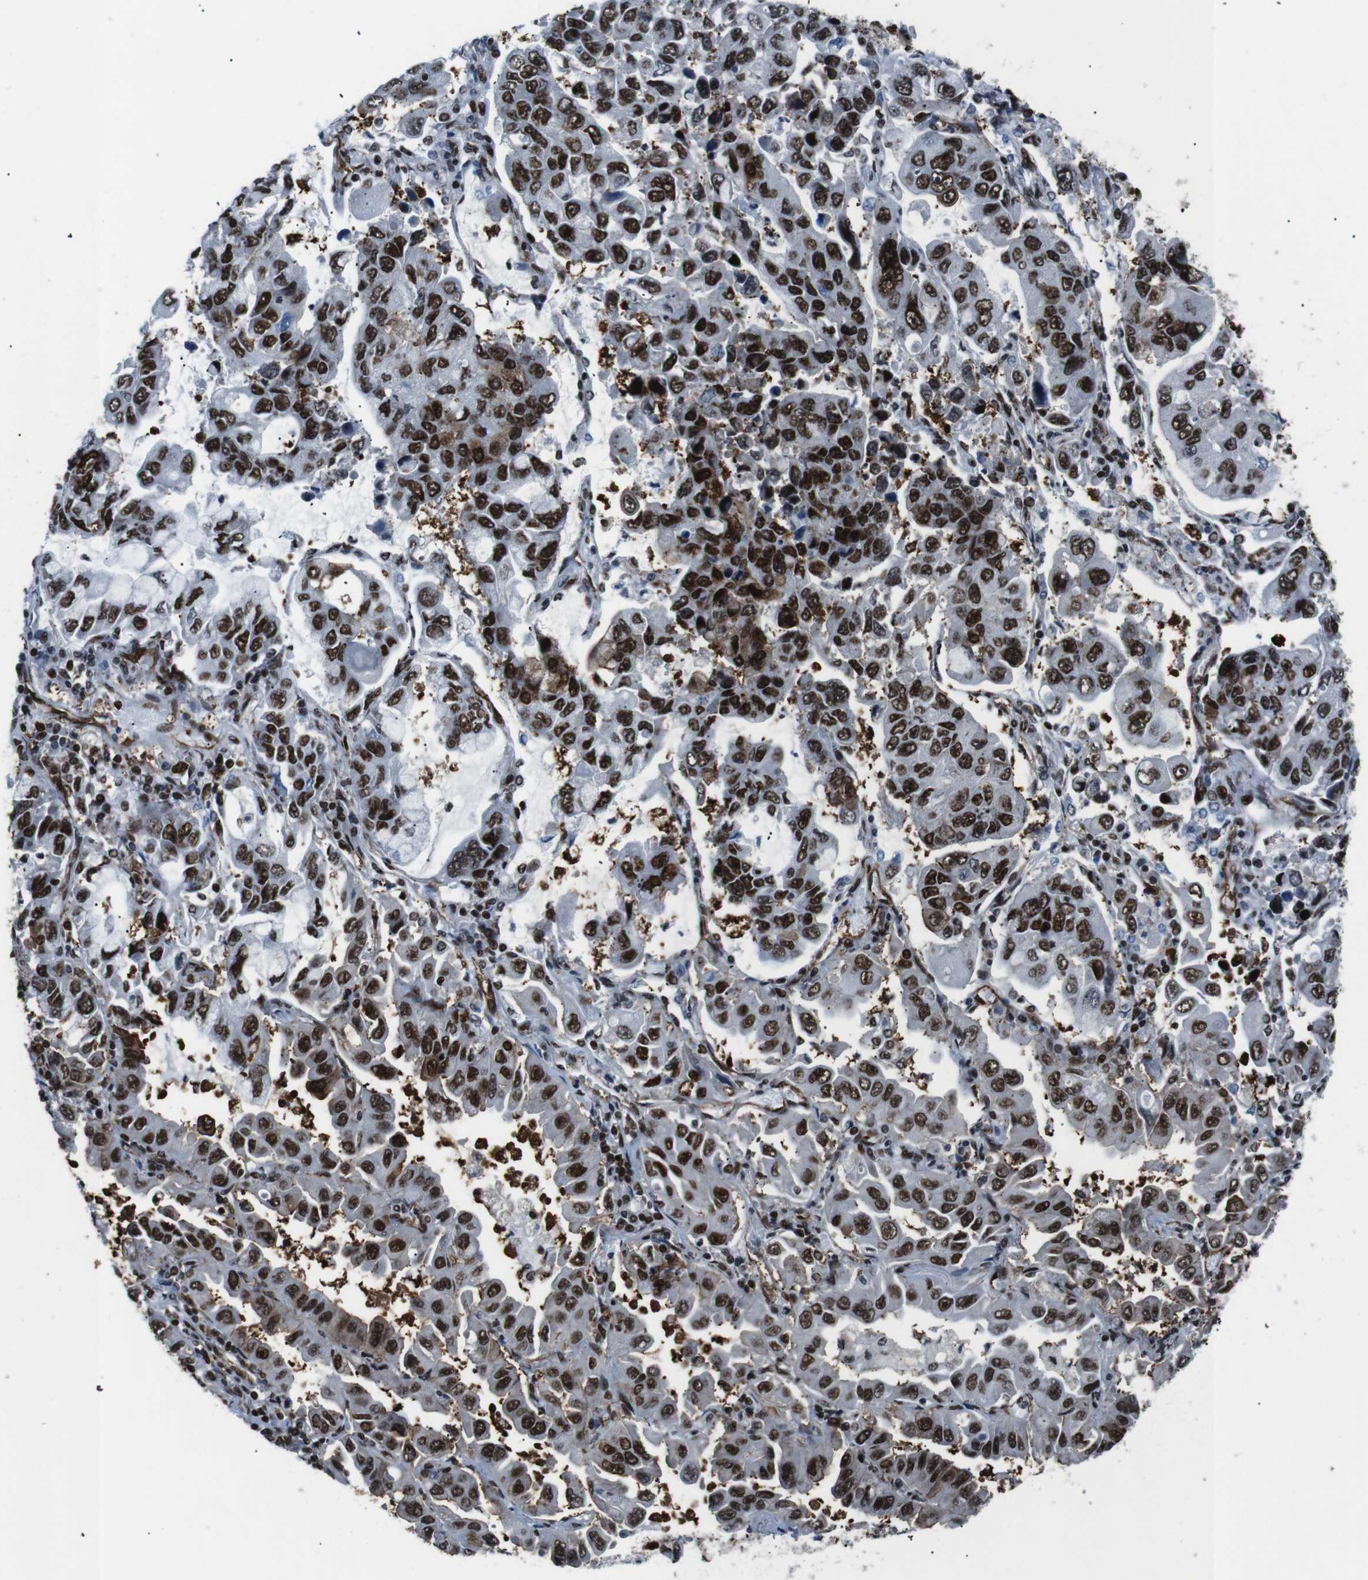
{"staining": {"intensity": "strong", "quantity": ">75%", "location": "cytoplasmic/membranous,nuclear"}, "tissue": "lung cancer", "cell_type": "Tumor cells", "image_type": "cancer", "snomed": [{"axis": "morphology", "description": "Adenocarcinoma, NOS"}, {"axis": "topography", "description": "Lung"}], "caption": "A brown stain shows strong cytoplasmic/membranous and nuclear positivity of a protein in human lung cancer tumor cells.", "gene": "HNRNPU", "patient": {"sex": "male", "age": 64}}